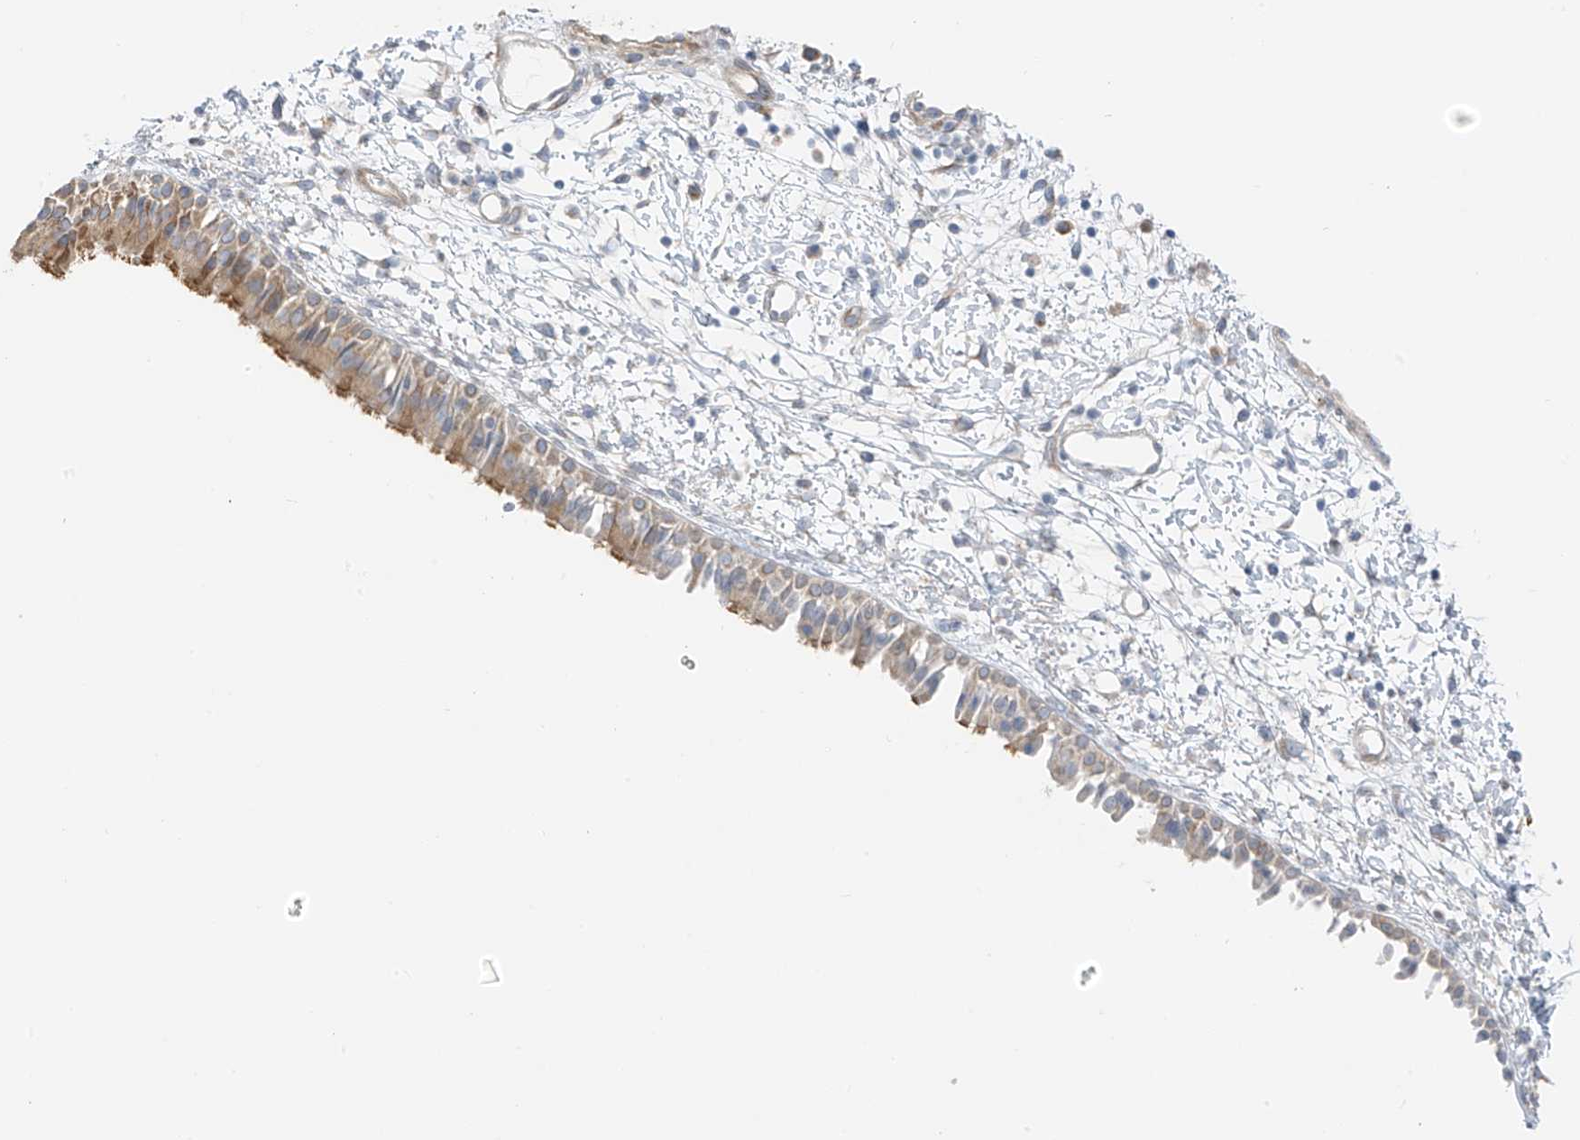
{"staining": {"intensity": "moderate", "quantity": ">75%", "location": "cytoplasmic/membranous"}, "tissue": "nasopharynx", "cell_type": "Respiratory epithelial cells", "image_type": "normal", "snomed": [{"axis": "morphology", "description": "Normal tissue, NOS"}, {"axis": "topography", "description": "Nasopharynx"}], "caption": "DAB (3,3'-diaminobenzidine) immunohistochemical staining of normal nasopharynx exhibits moderate cytoplasmic/membranous protein staining in about >75% of respiratory epithelial cells.", "gene": "NALCN", "patient": {"sex": "male", "age": 22}}